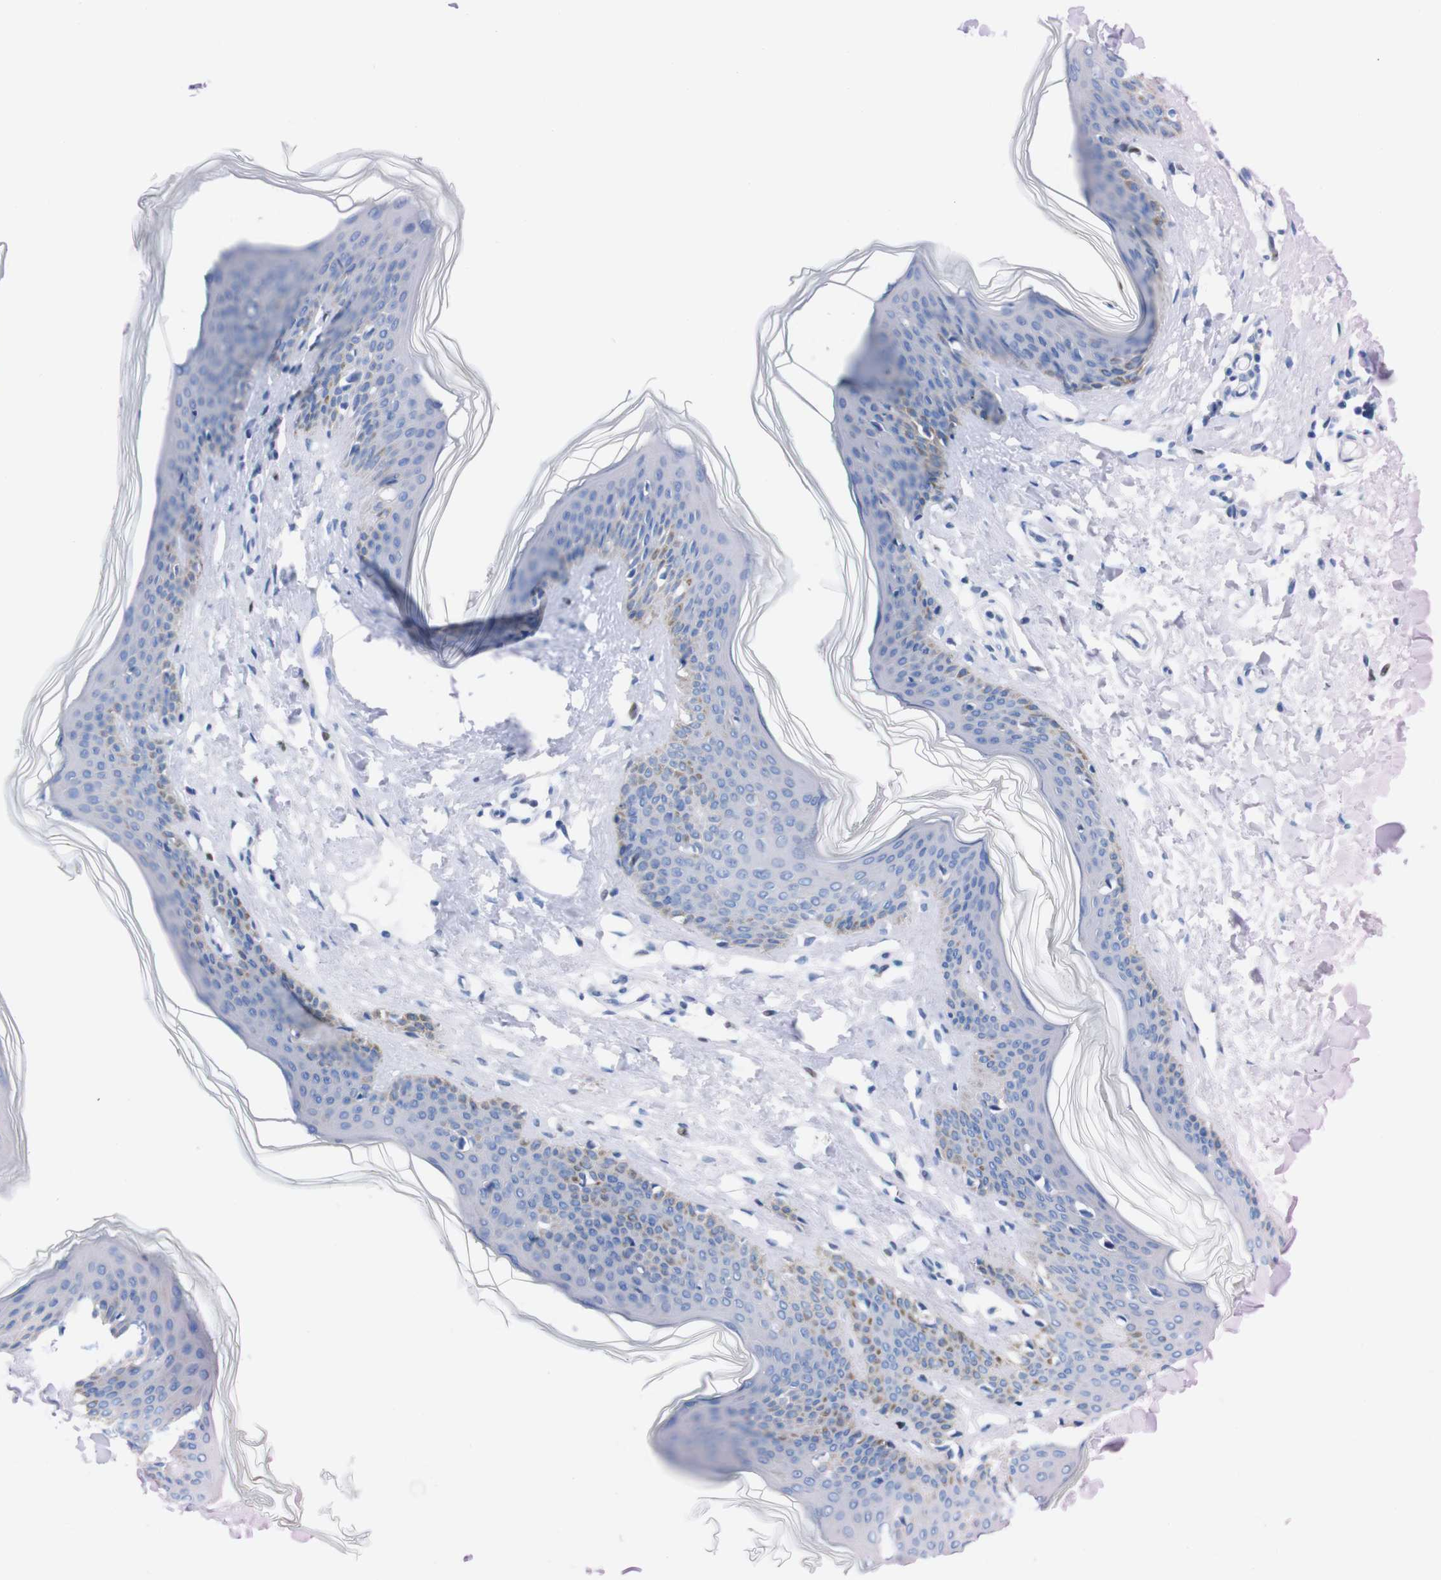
{"staining": {"intensity": "negative", "quantity": "none", "location": "none"}, "tissue": "skin", "cell_type": "Fibroblasts", "image_type": "normal", "snomed": [{"axis": "morphology", "description": "Normal tissue, NOS"}, {"axis": "topography", "description": "Skin"}], "caption": "High power microscopy image of an immunohistochemistry photomicrograph of unremarkable skin, revealing no significant expression in fibroblasts.", "gene": "P2RY12", "patient": {"sex": "female", "age": 17}}